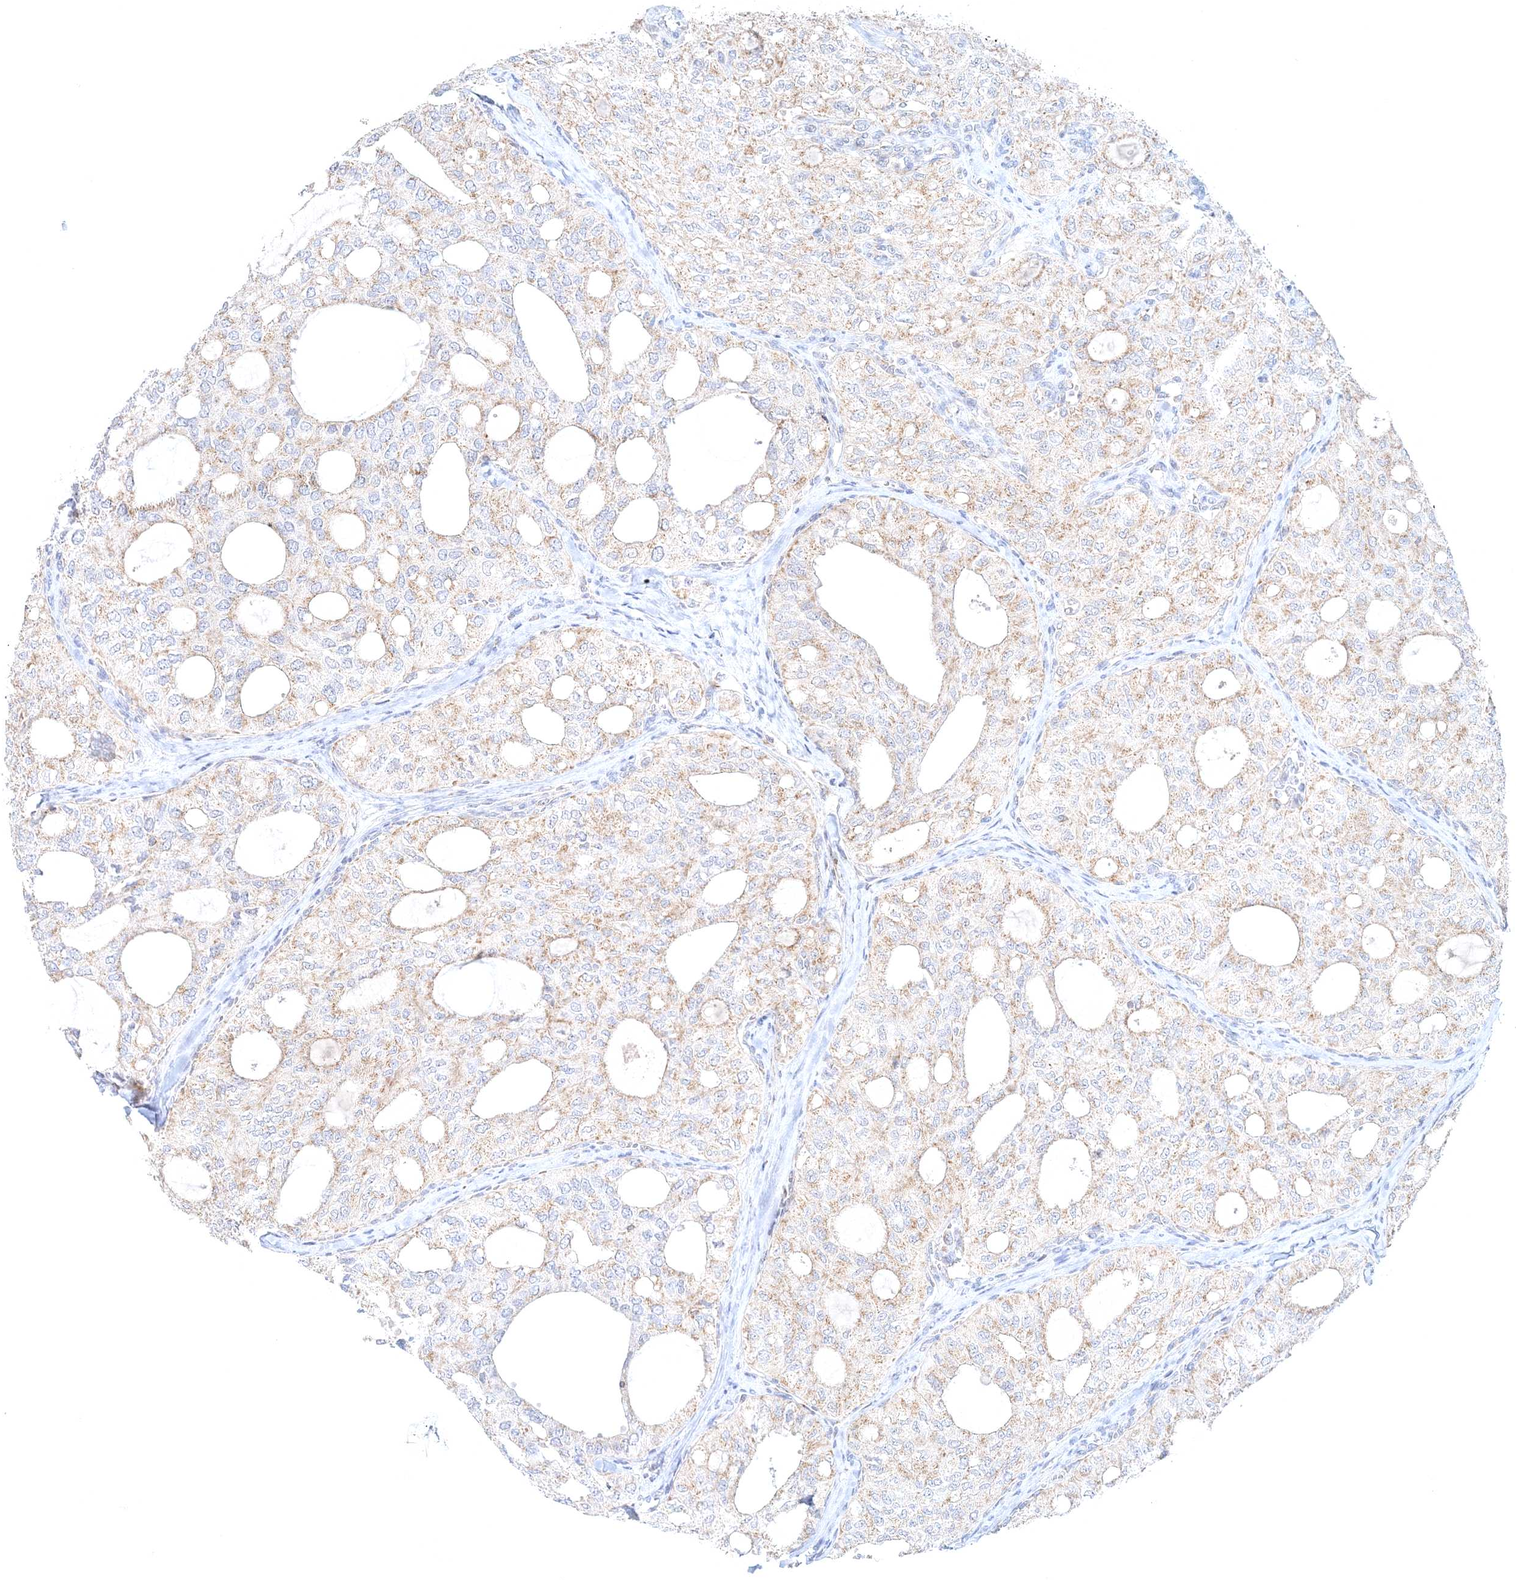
{"staining": {"intensity": "weak", "quantity": ">75%", "location": "cytoplasmic/membranous"}, "tissue": "thyroid cancer", "cell_type": "Tumor cells", "image_type": "cancer", "snomed": [{"axis": "morphology", "description": "Follicular adenoma carcinoma, NOS"}, {"axis": "topography", "description": "Thyroid gland"}], "caption": "High-magnification brightfield microscopy of thyroid cancer (follicular adenoma carcinoma) stained with DAB (3,3'-diaminobenzidine) (brown) and counterstained with hematoxylin (blue). tumor cells exhibit weak cytoplasmic/membranous positivity is present in about>75% of cells. (DAB (3,3'-diaminobenzidine) = brown stain, brightfield microscopy at high magnification).", "gene": "RNF150", "patient": {"sex": "male", "age": 75}}